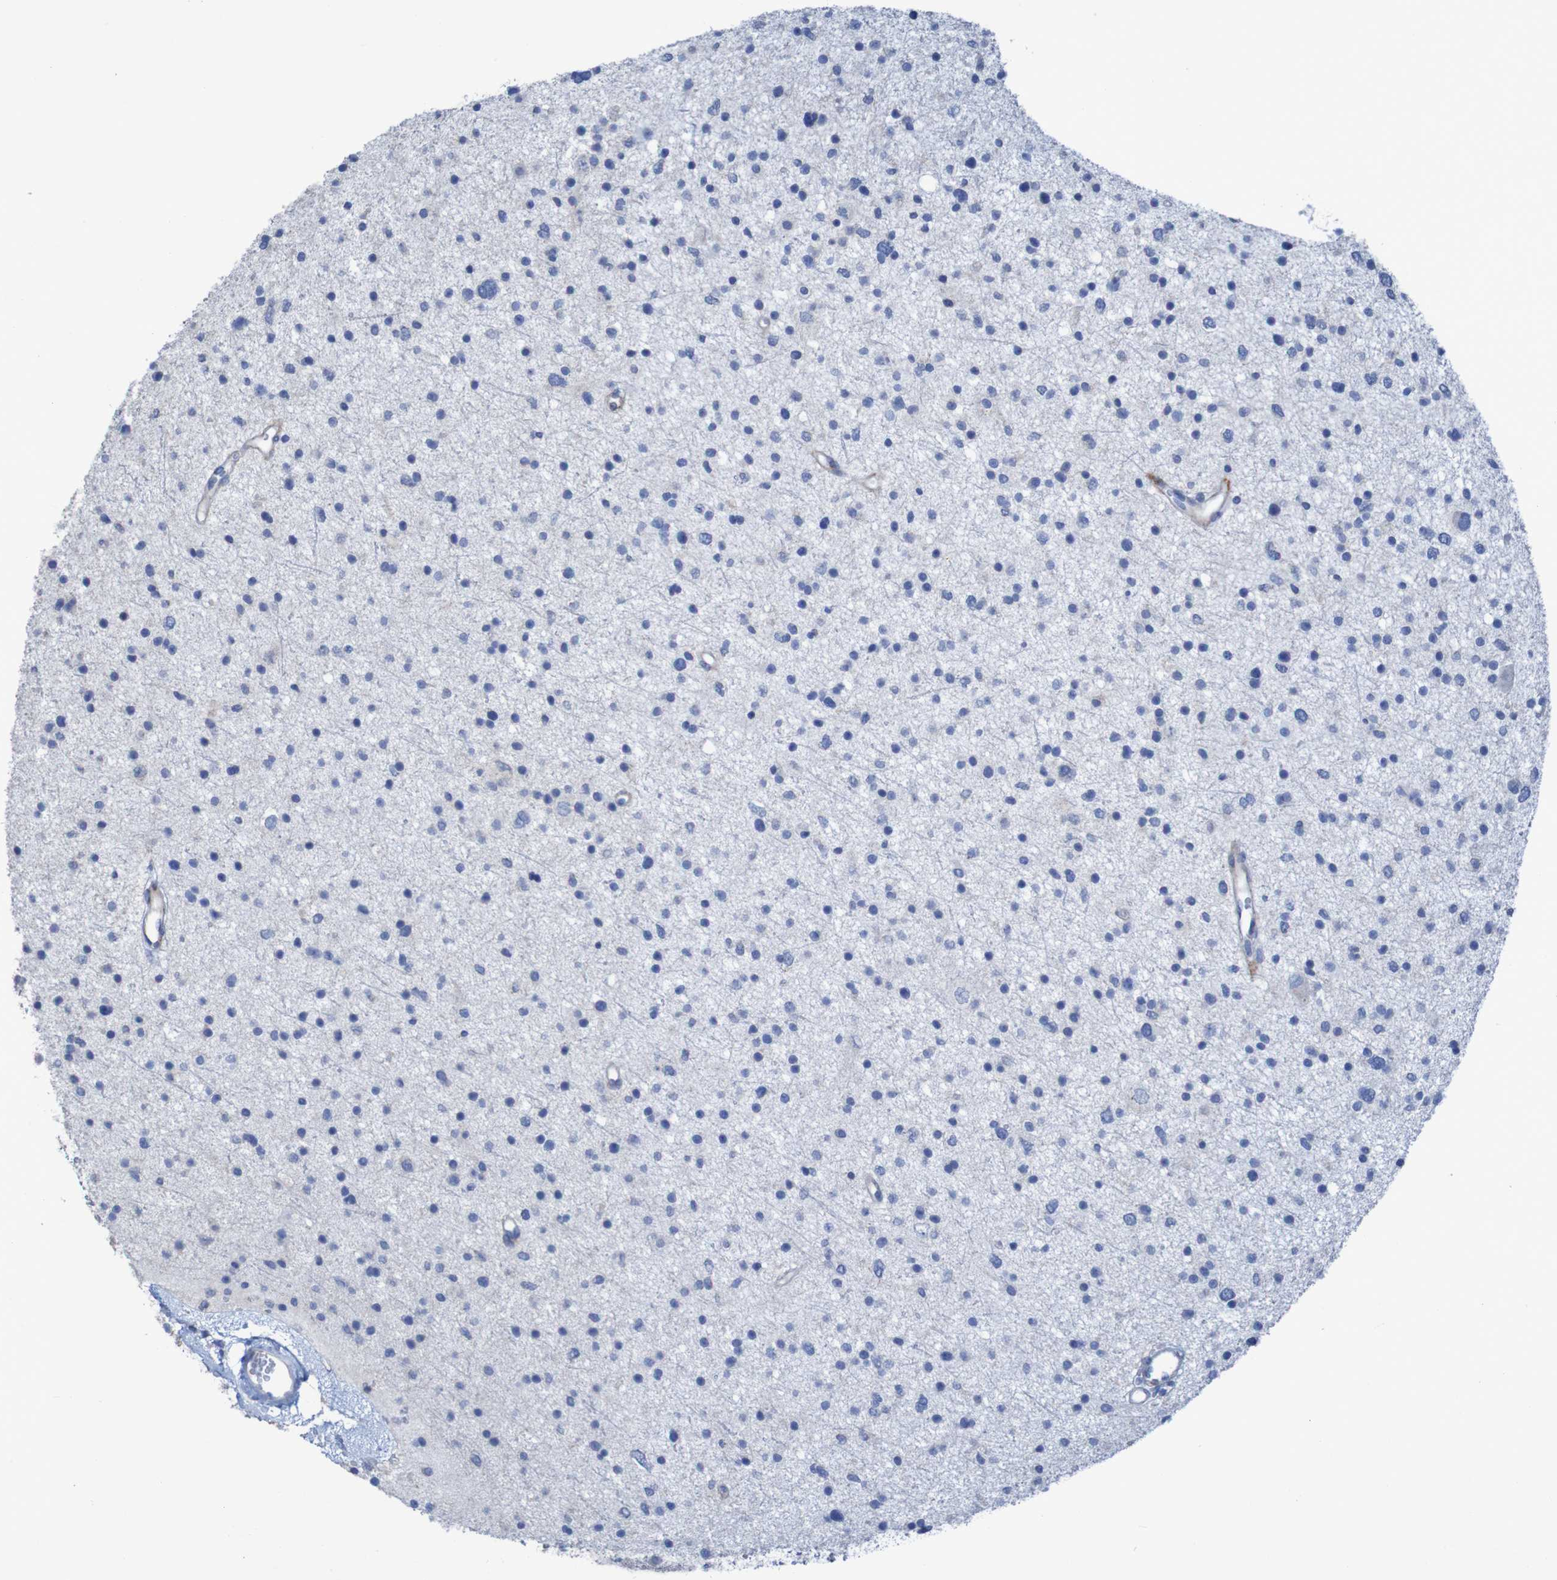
{"staining": {"intensity": "negative", "quantity": "none", "location": "none"}, "tissue": "glioma", "cell_type": "Tumor cells", "image_type": "cancer", "snomed": [{"axis": "morphology", "description": "Glioma, malignant, Low grade"}, {"axis": "topography", "description": "Brain"}], "caption": "A histopathology image of human glioma is negative for staining in tumor cells.", "gene": "RNF182", "patient": {"sex": "female", "age": 37}}